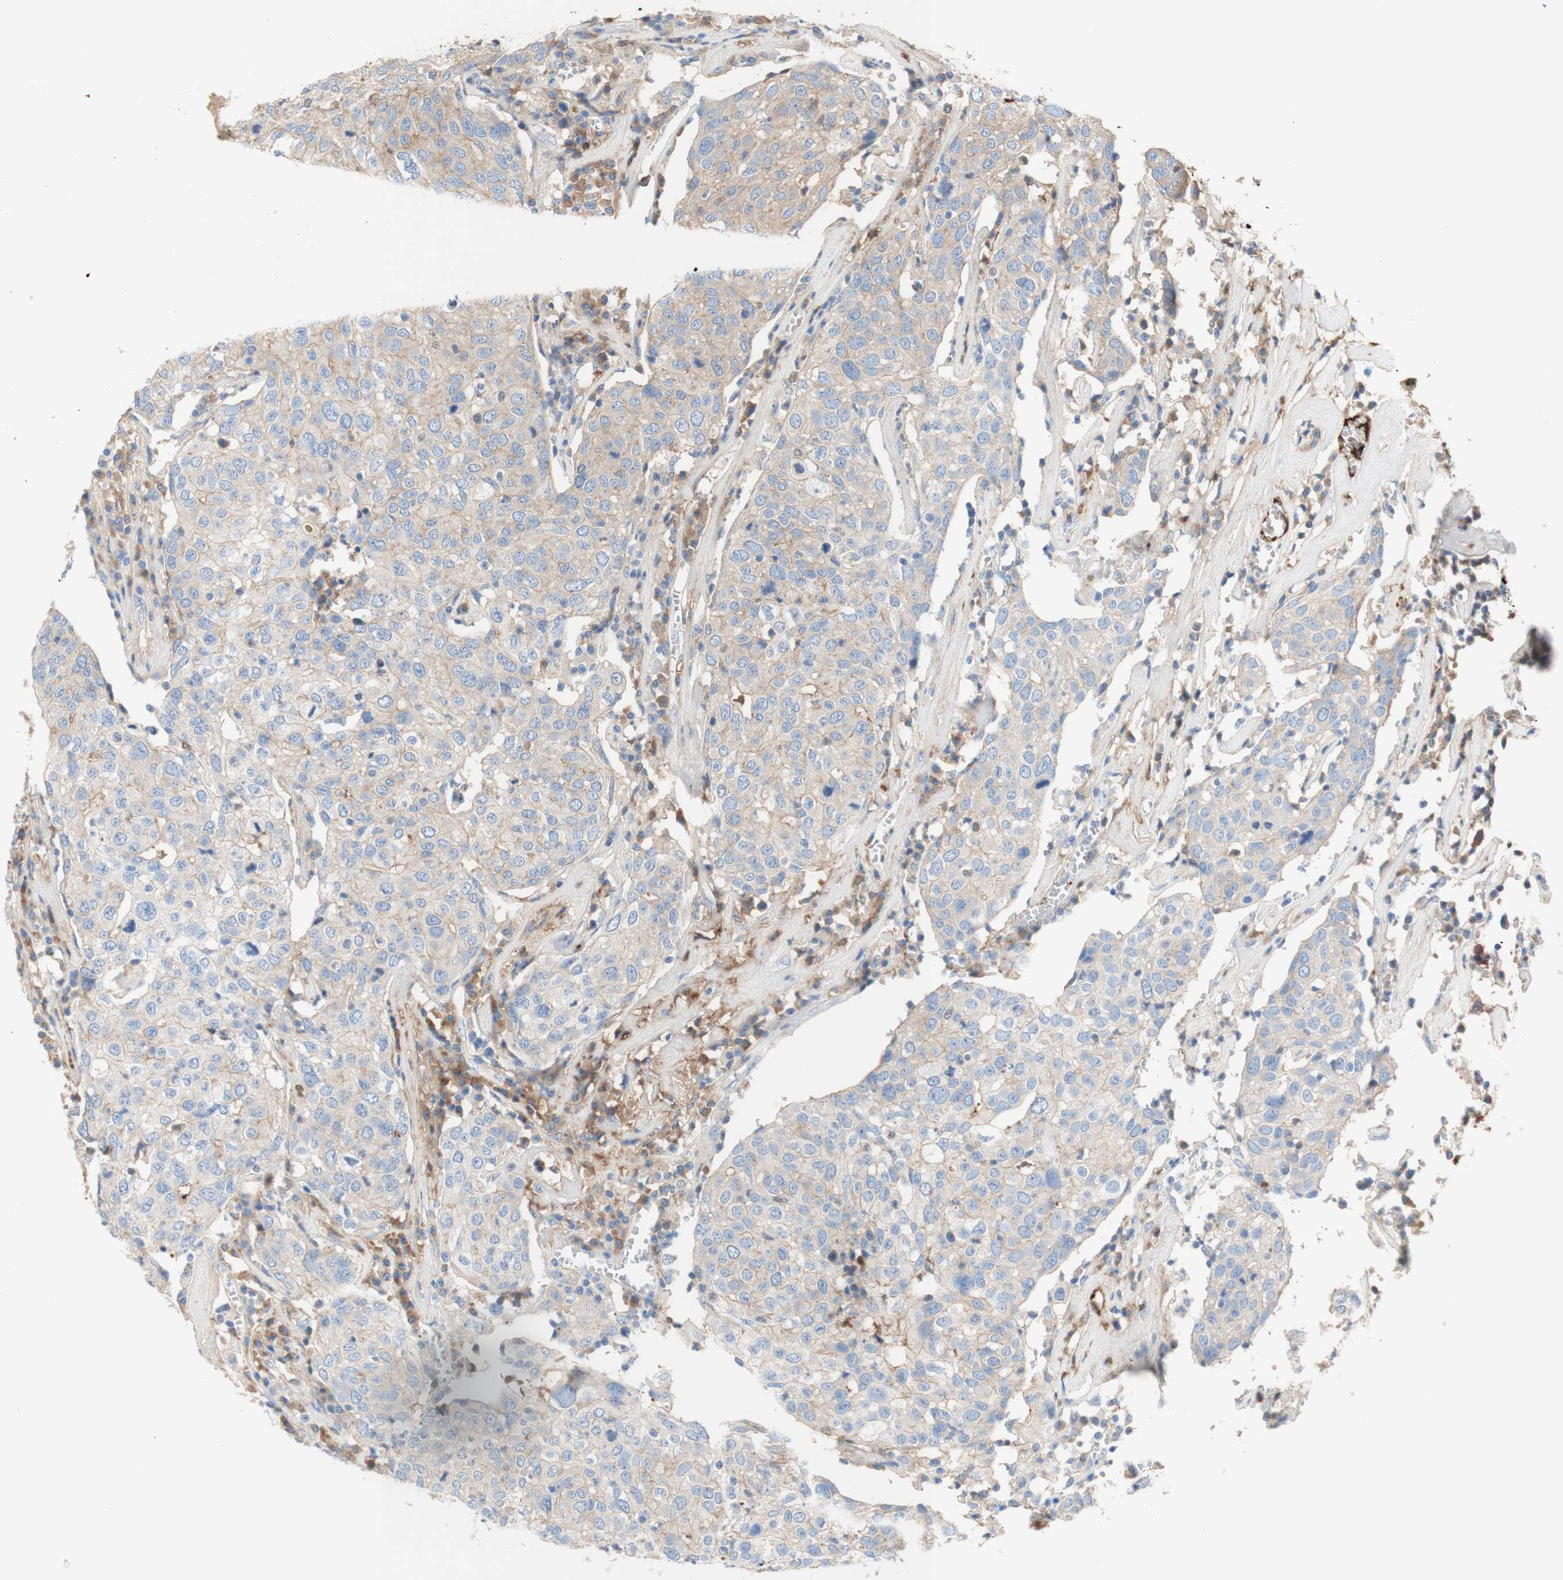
{"staining": {"intensity": "weak", "quantity": "25%-75%", "location": "cytoplasmic/membranous"}, "tissue": "head and neck cancer", "cell_type": "Tumor cells", "image_type": "cancer", "snomed": [{"axis": "morphology", "description": "Adenocarcinoma, NOS"}, {"axis": "topography", "description": "Salivary gland"}, {"axis": "topography", "description": "Head-Neck"}], "caption": "This is a photomicrograph of immunohistochemistry (IHC) staining of adenocarcinoma (head and neck), which shows weak positivity in the cytoplasmic/membranous of tumor cells.", "gene": "KNG1", "patient": {"sex": "female", "age": 65}}